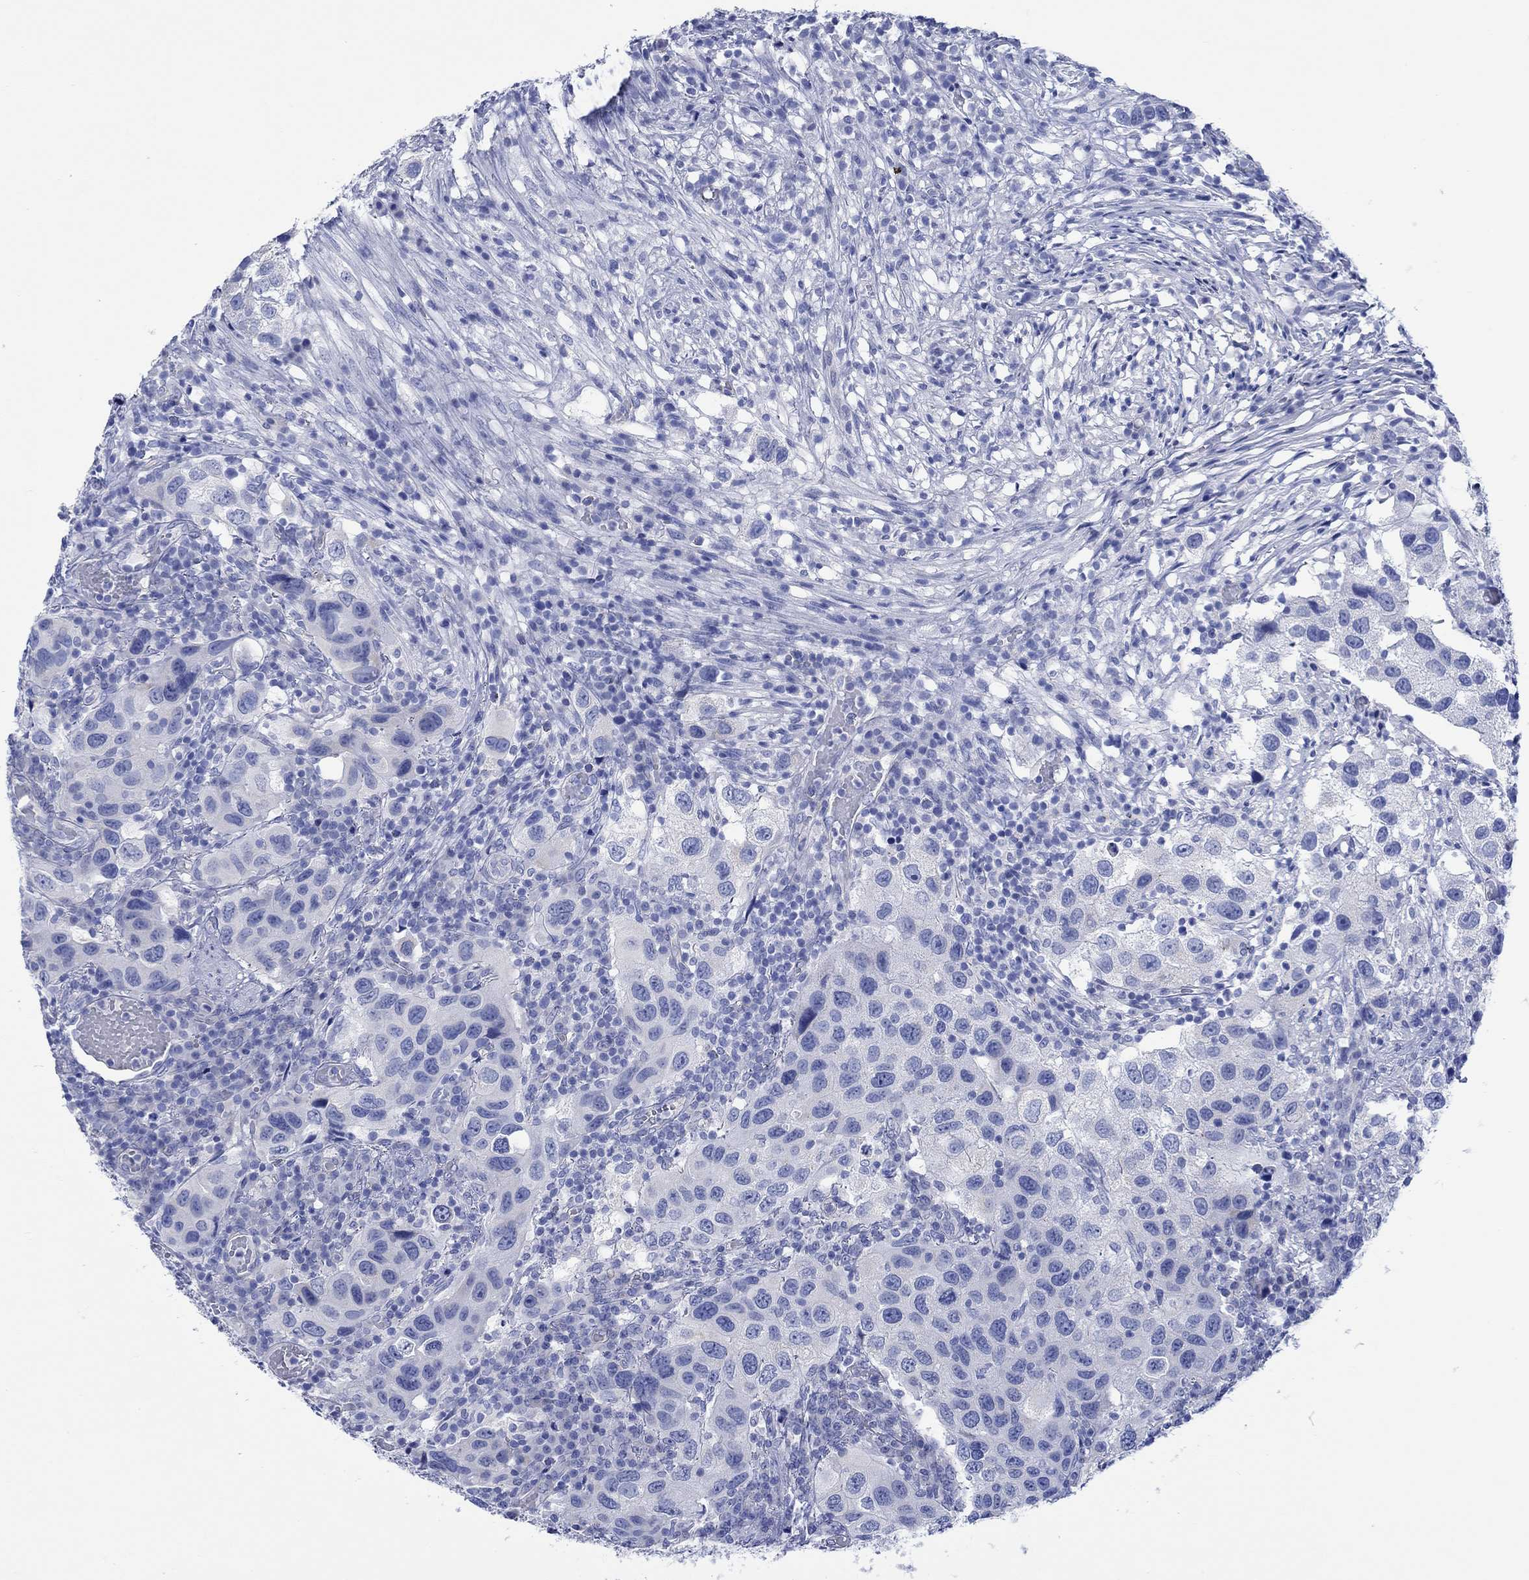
{"staining": {"intensity": "negative", "quantity": "none", "location": "none"}, "tissue": "urothelial cancer", "cell_type": "Tumor cells", "image_type": "cancer", "snomed": [{"axis": "morphology", "description": "Urothelial carcinoma, High grade"}, {"axis": "topography", "description": "Urinary bladder"}], "caption": "High magnification brightfield microscopy of urothelial cancer stained with DAB (3,3'-diaminobenzidine) (brown) and counterstained with hematoxylin (blue): tumor cells show no significant positivity.", "gene": "CPLX2", "patient": {"sex": "male", "age": 79}}